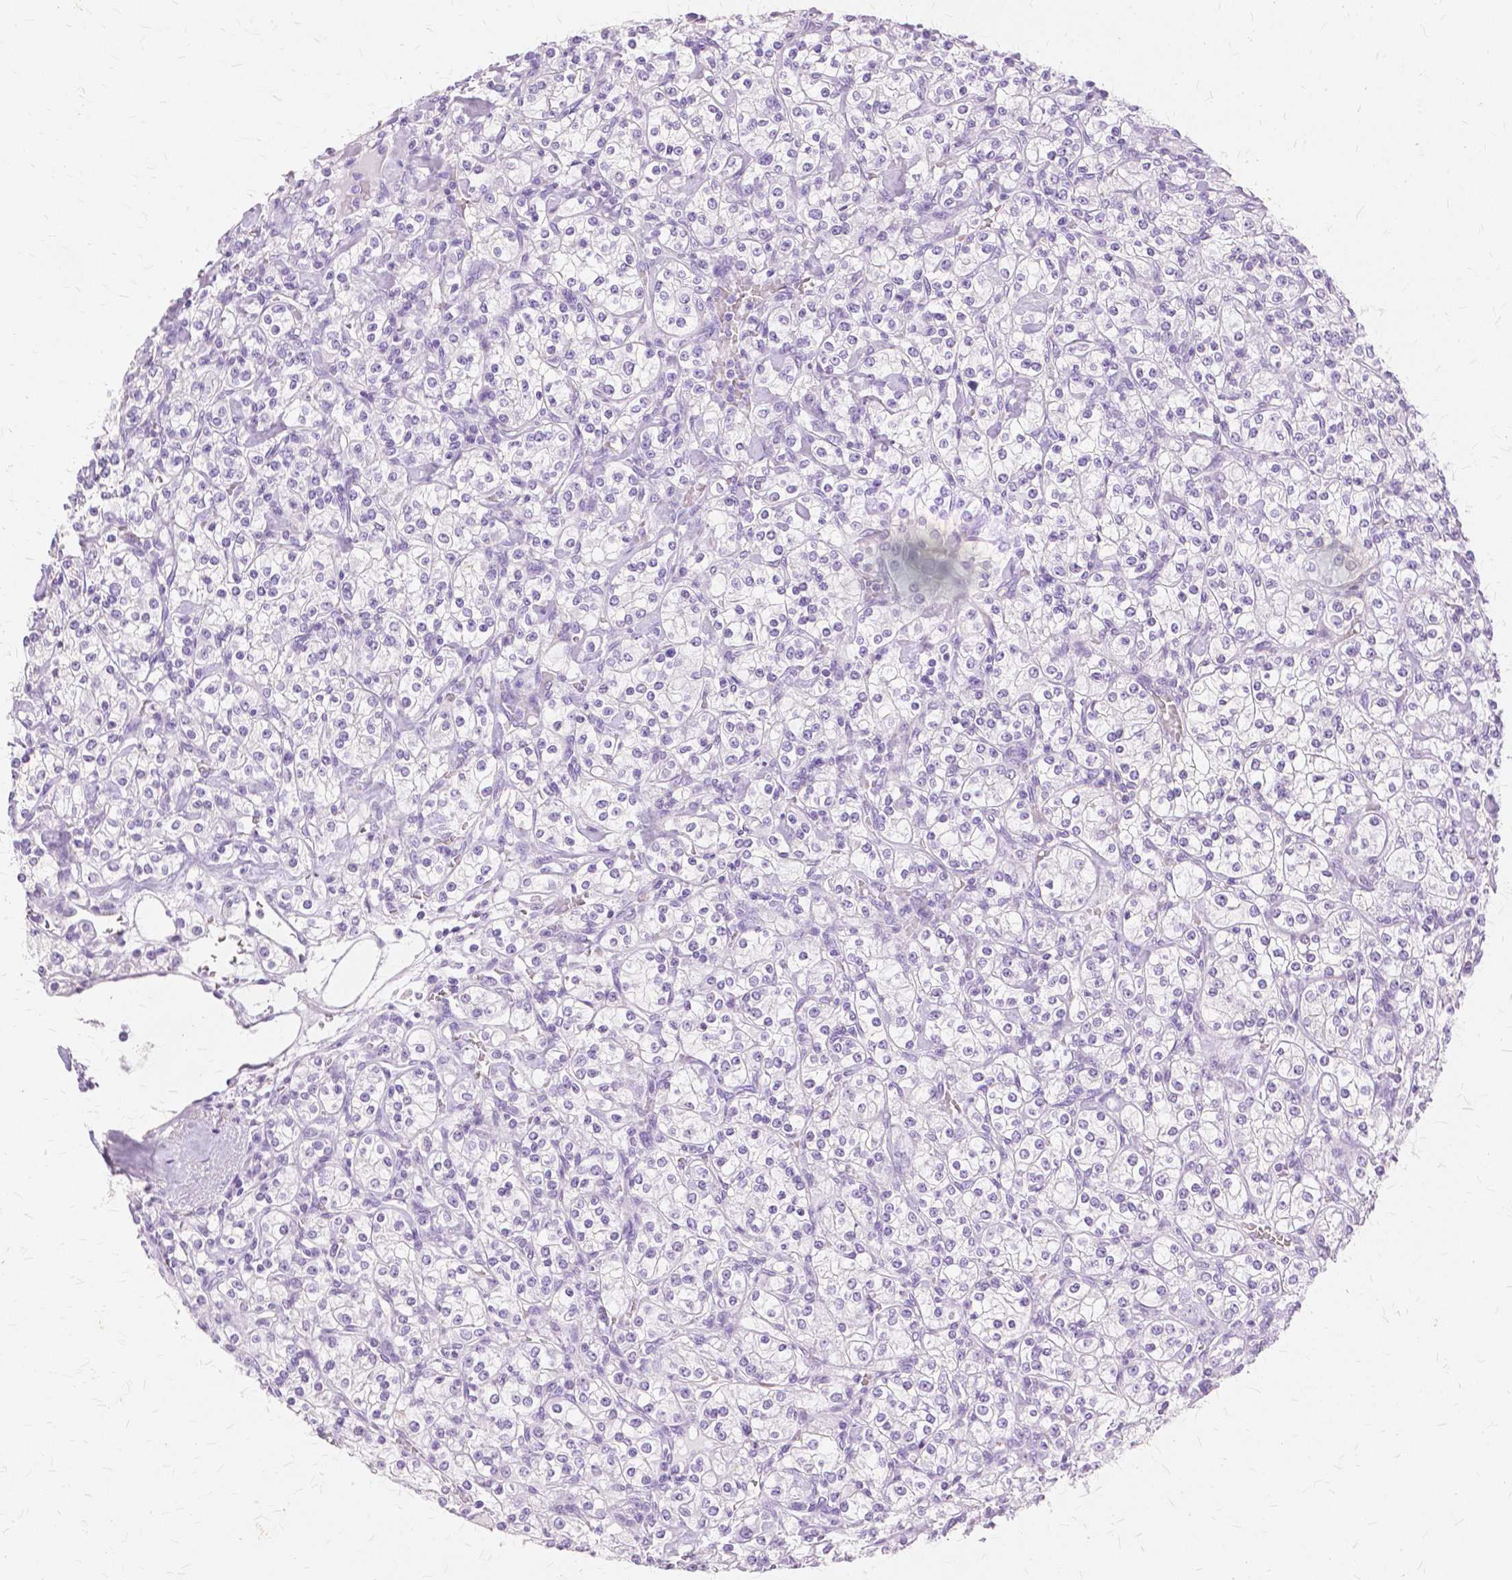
{"staining": {"intensity": "negative", "quantity": "none", "location": "none"}, "tissue": "renal cancer", "cell_type": "Tumor cells", "image_type": "cancer", "snomed": [{"axis": "morphology", "description": "Adenocarcinoma, NOS"}, {"axis": "topography", "description": "Kidney"}], "caption": "The immunohistochemistry (IHC) photomicrograph has no significant positivity in tumor cells of renal cancer (adenocarcinoma) tissue.", "gene": "TGM1", "patient": {"sex": "male", "age": 77}}